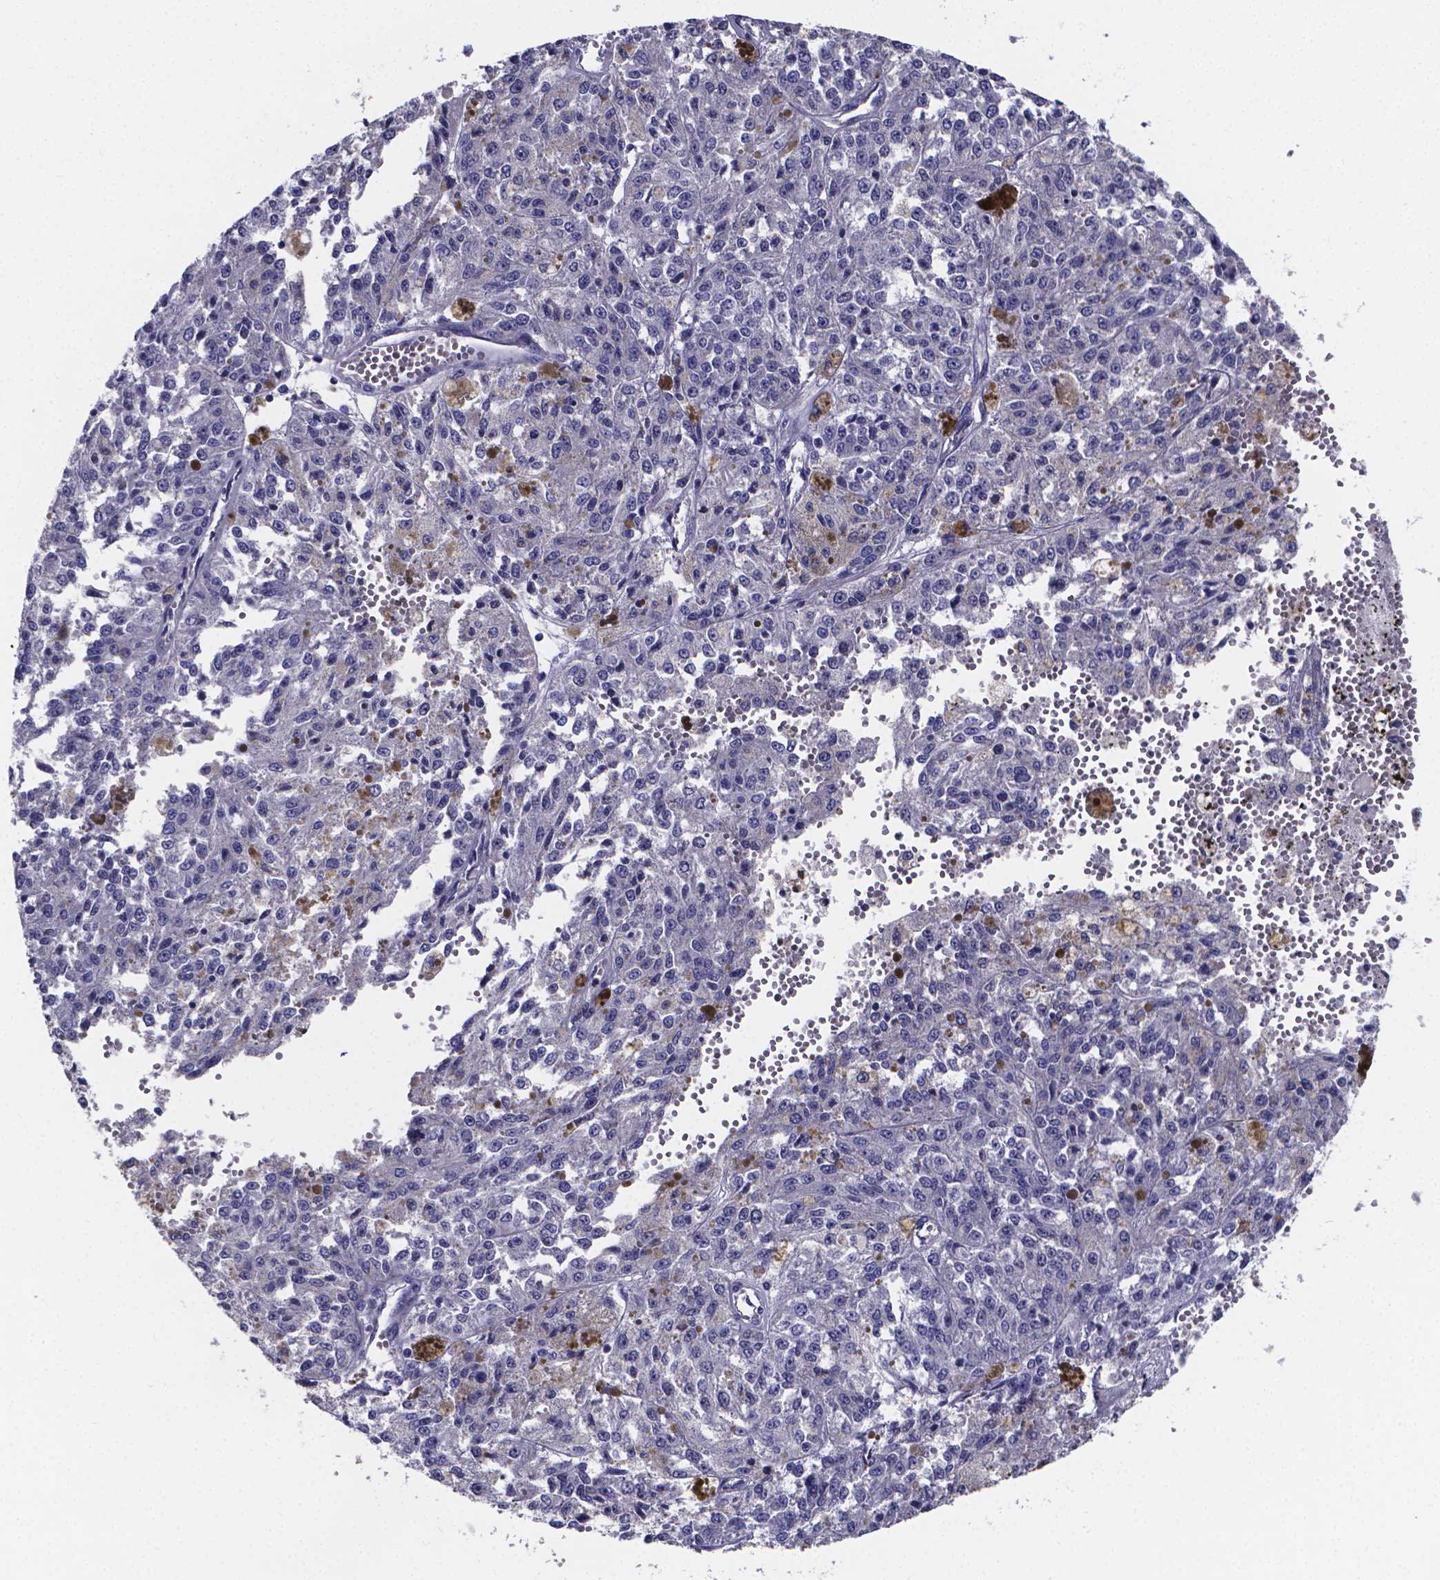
{"staining": {"intensity": "negative", "quantity": "none", "location": "none"}, "tissue": "melanoma", "cell_type": "Tumor cells", "image_type": "cancer", "snomed": [{"axis": "morphology", "description": "Malignant melanoma, Metastatic site"}, {"axis": "topography", "description": "Lymph node"}], "caption": "High power microscopy image of an immunohistochemistry histopathology image of malignant melanoma (metastatic site), revealing no significant expression in tumor cells. The staining is performed using DAB brown chromogen with nuclei counter-stained in using hematoxylin.", "gene": "SFRP4", "patient": {"sex": "female", "age": 64}}